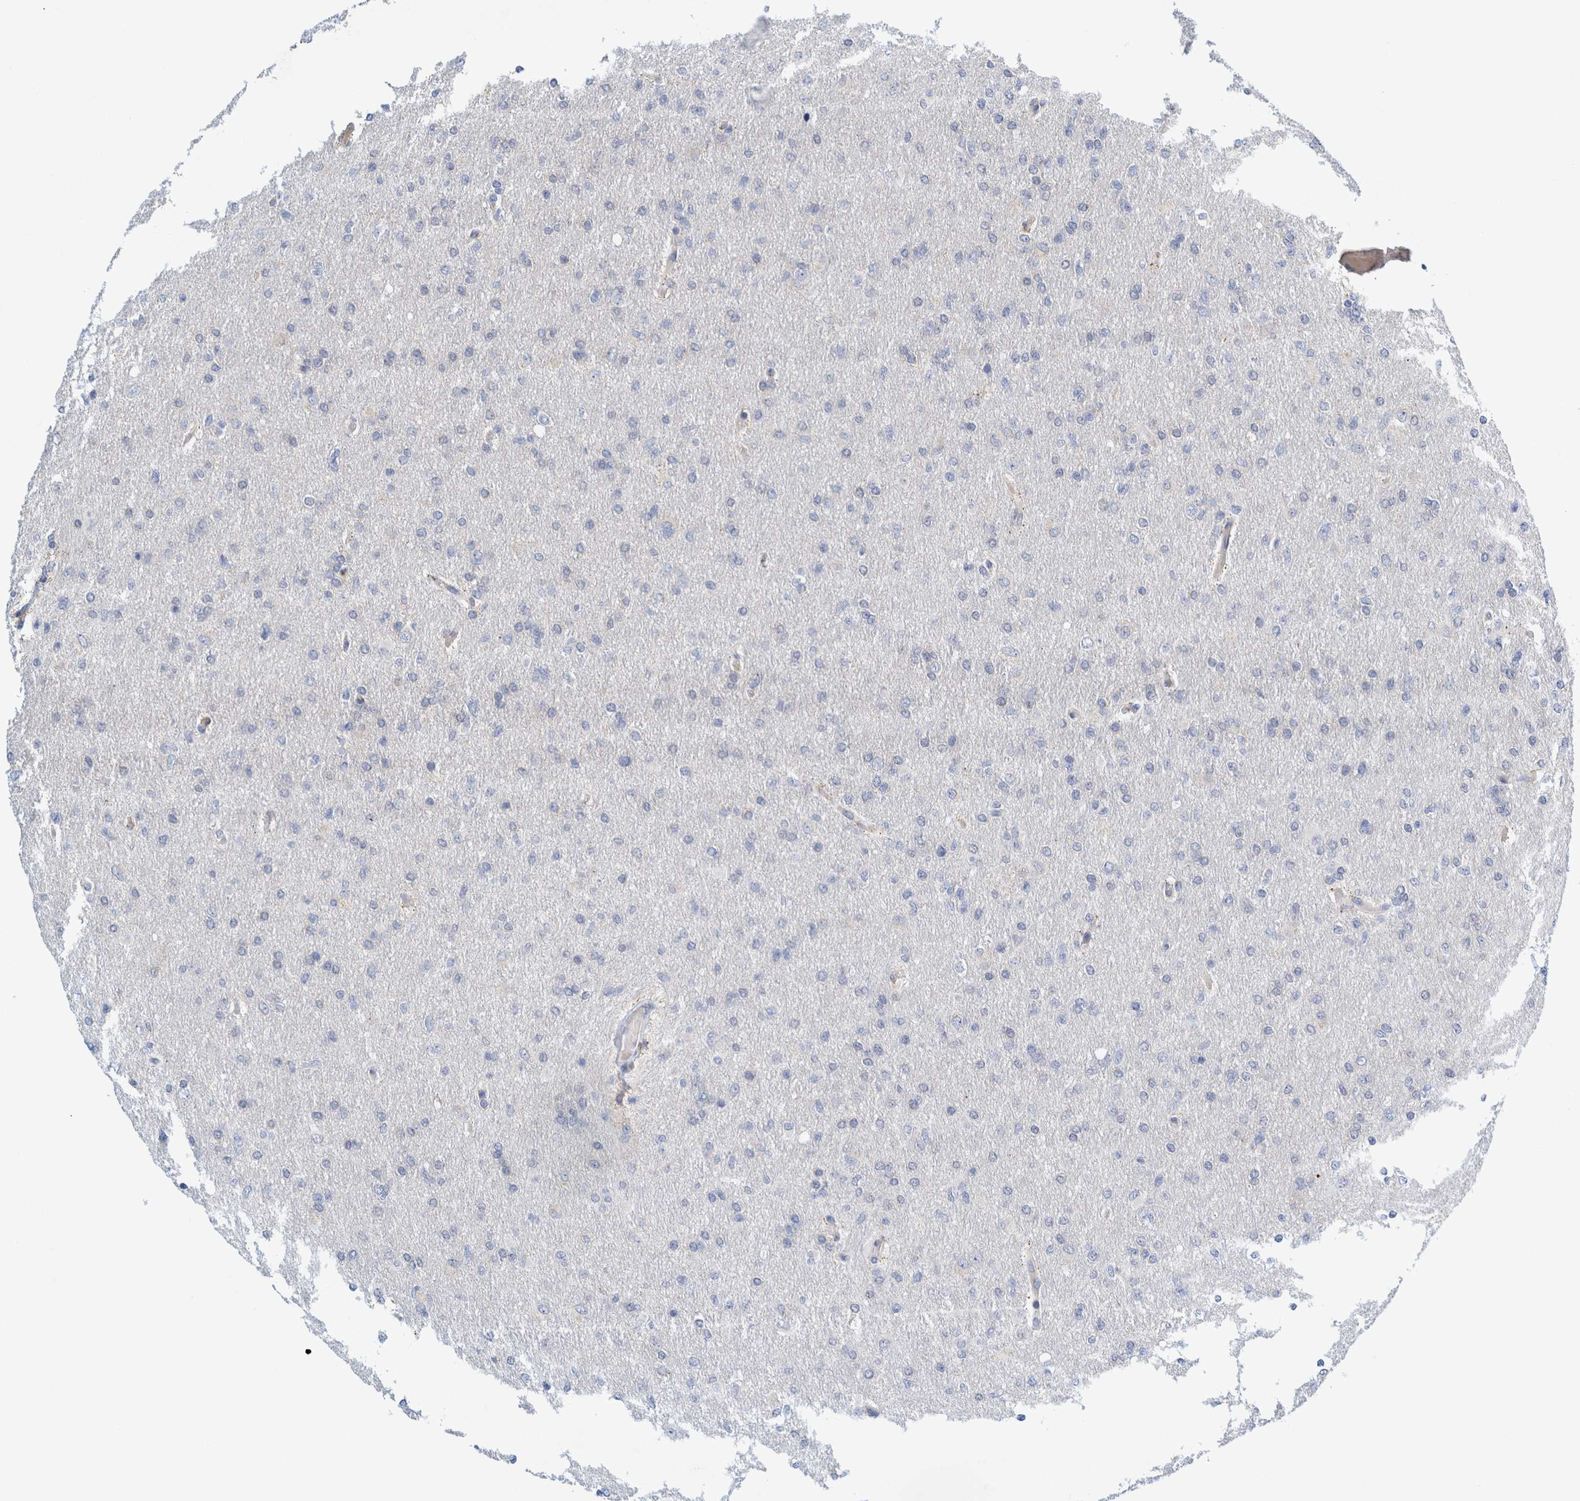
{"staining": {"intensity": "negative", "quantity": "none", "location": "none"}, "tissue": "glioma", "cell_type": "Tumor cells", "image_type": "cancer", "snomed": [{"axis": "morphology", "description": "Glioma, malignant, High grade"}, {"axis": "topography", "description": "Cerebral cortex"}], "caption": "The immunohistochemistry (IHC) histopathology image has no significant expression in tumor cells of malignant glioma (high-grade) tissue.", "gene": "ZNF324B", "patient": {"sex": "female", "age": 36}}